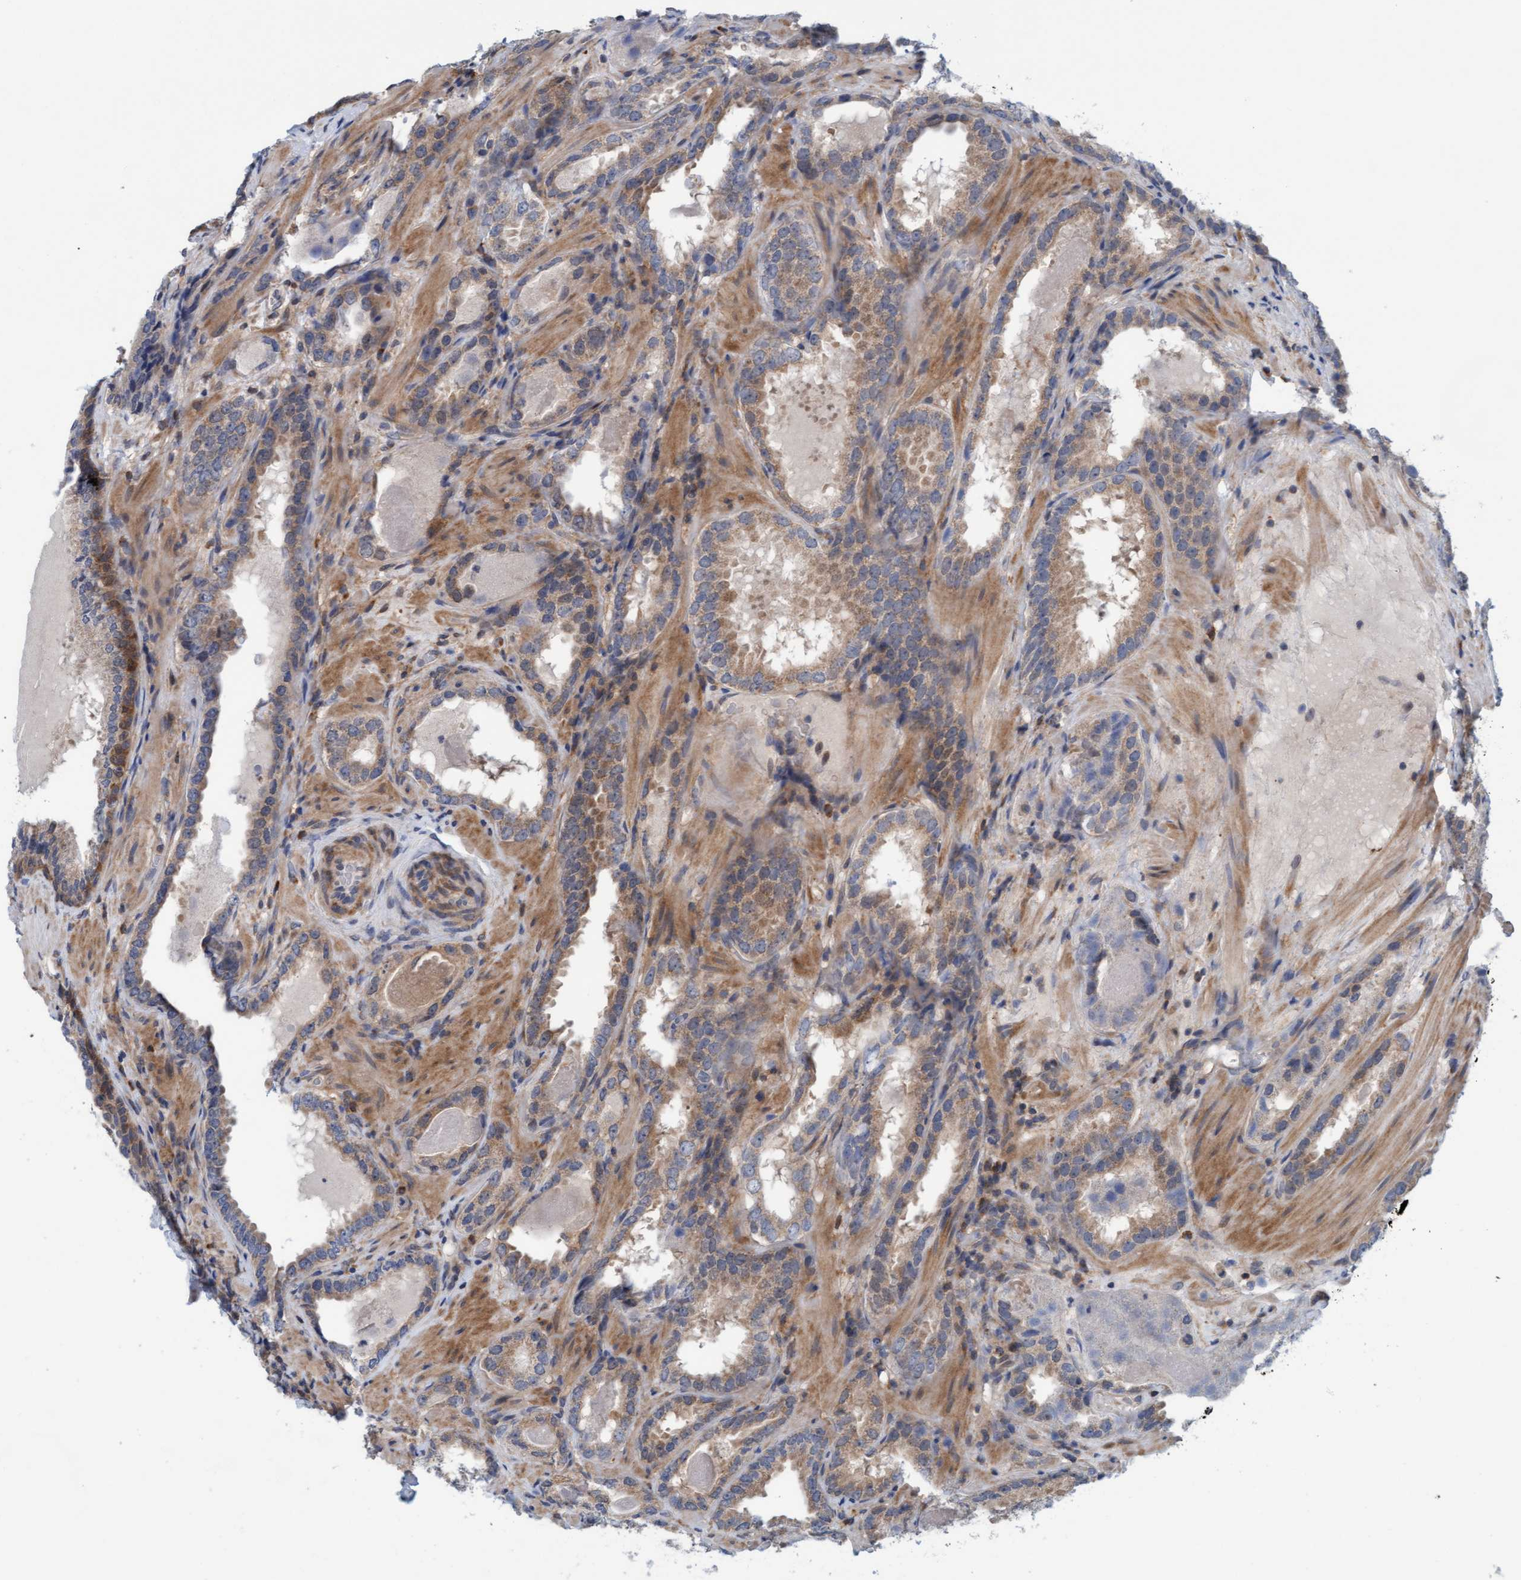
{"staining": {"intensity": "weak", "quantity": ">75%", "location": "cytoplasmic/membranous"}, "tissue": "prostate cancer", "cell_type": "Tumor cells", "image_type": "cancer", "snomed": [{"axis": "morphology", "description": "Adenocarcinoma, Low grade"}, {"axis": "topography", "description": "Prostate"}], "caption": "Prostate cancer was stained to show a protein in brown. There is low levels of weak cytoplasmic/membranous expression in approximately >75% of tumor cells. The protein of interest is stained brown, and the nuclei are stained in blue (DAB IHC with brightfield microscopy, high magnification).", "gene": "KLHL25", "patient": {"sex": "male", "age": 51}}